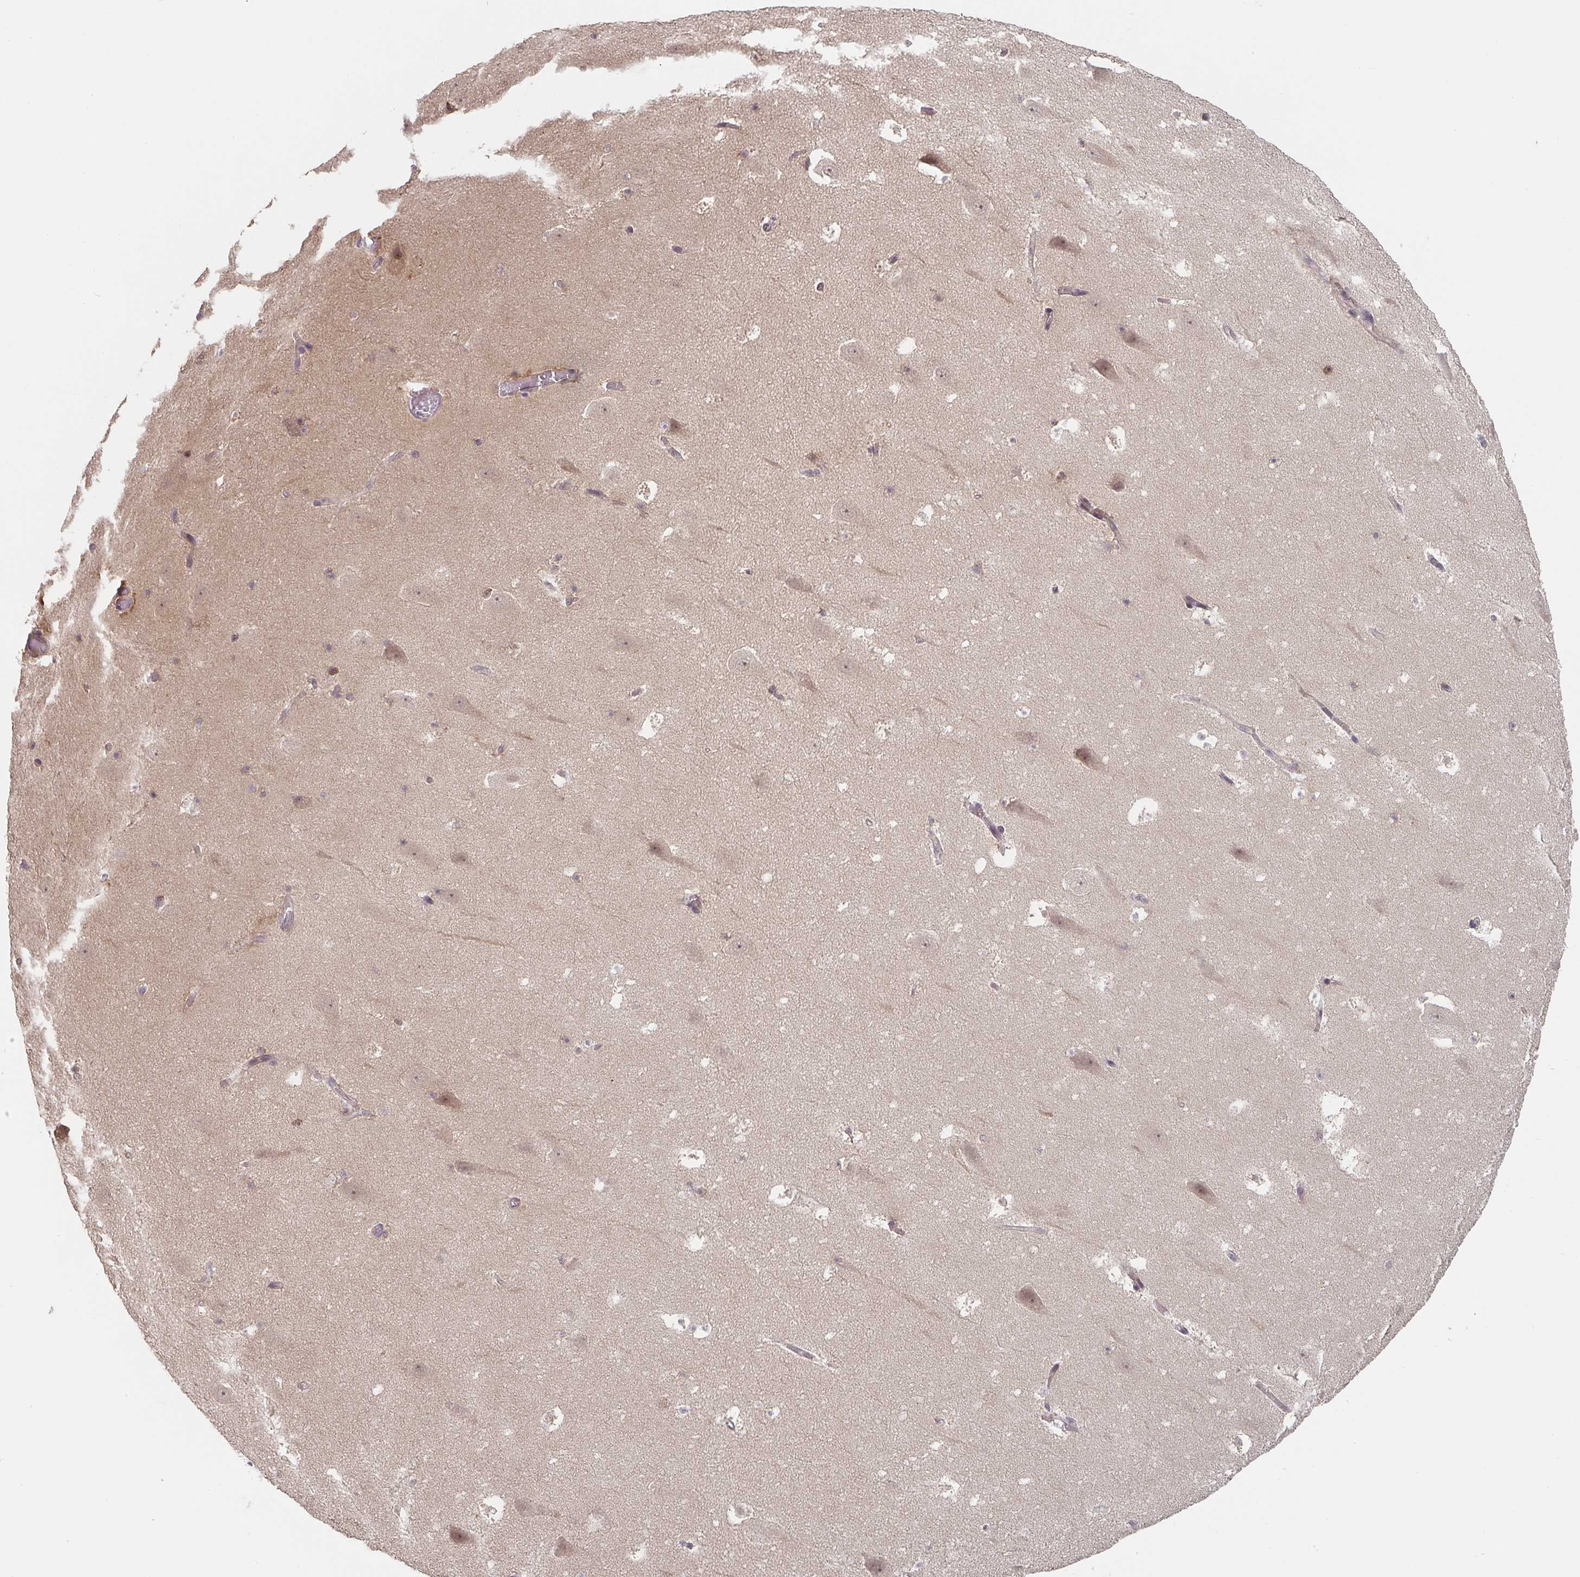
{"staining": {"intensity": "negative", "quantity": "none", "location": "none"}, "tissue": "hippocampus", "cell_type": "Glial cells", "image_type": "normal", "snomed": [{"axis": "morphology", "description": "Normal tissue, NOS"}, {"axis": "topography", "description": "Hippocampus"}], "caption": "Immunohistochemistry (IHC) of benign human hippocampus demonstrates no expression in glial cells. (IHC, brightfield microscopy, high magnification).", "gene": "RANGRF", "patient": {"sex": "female", "age": 42}}